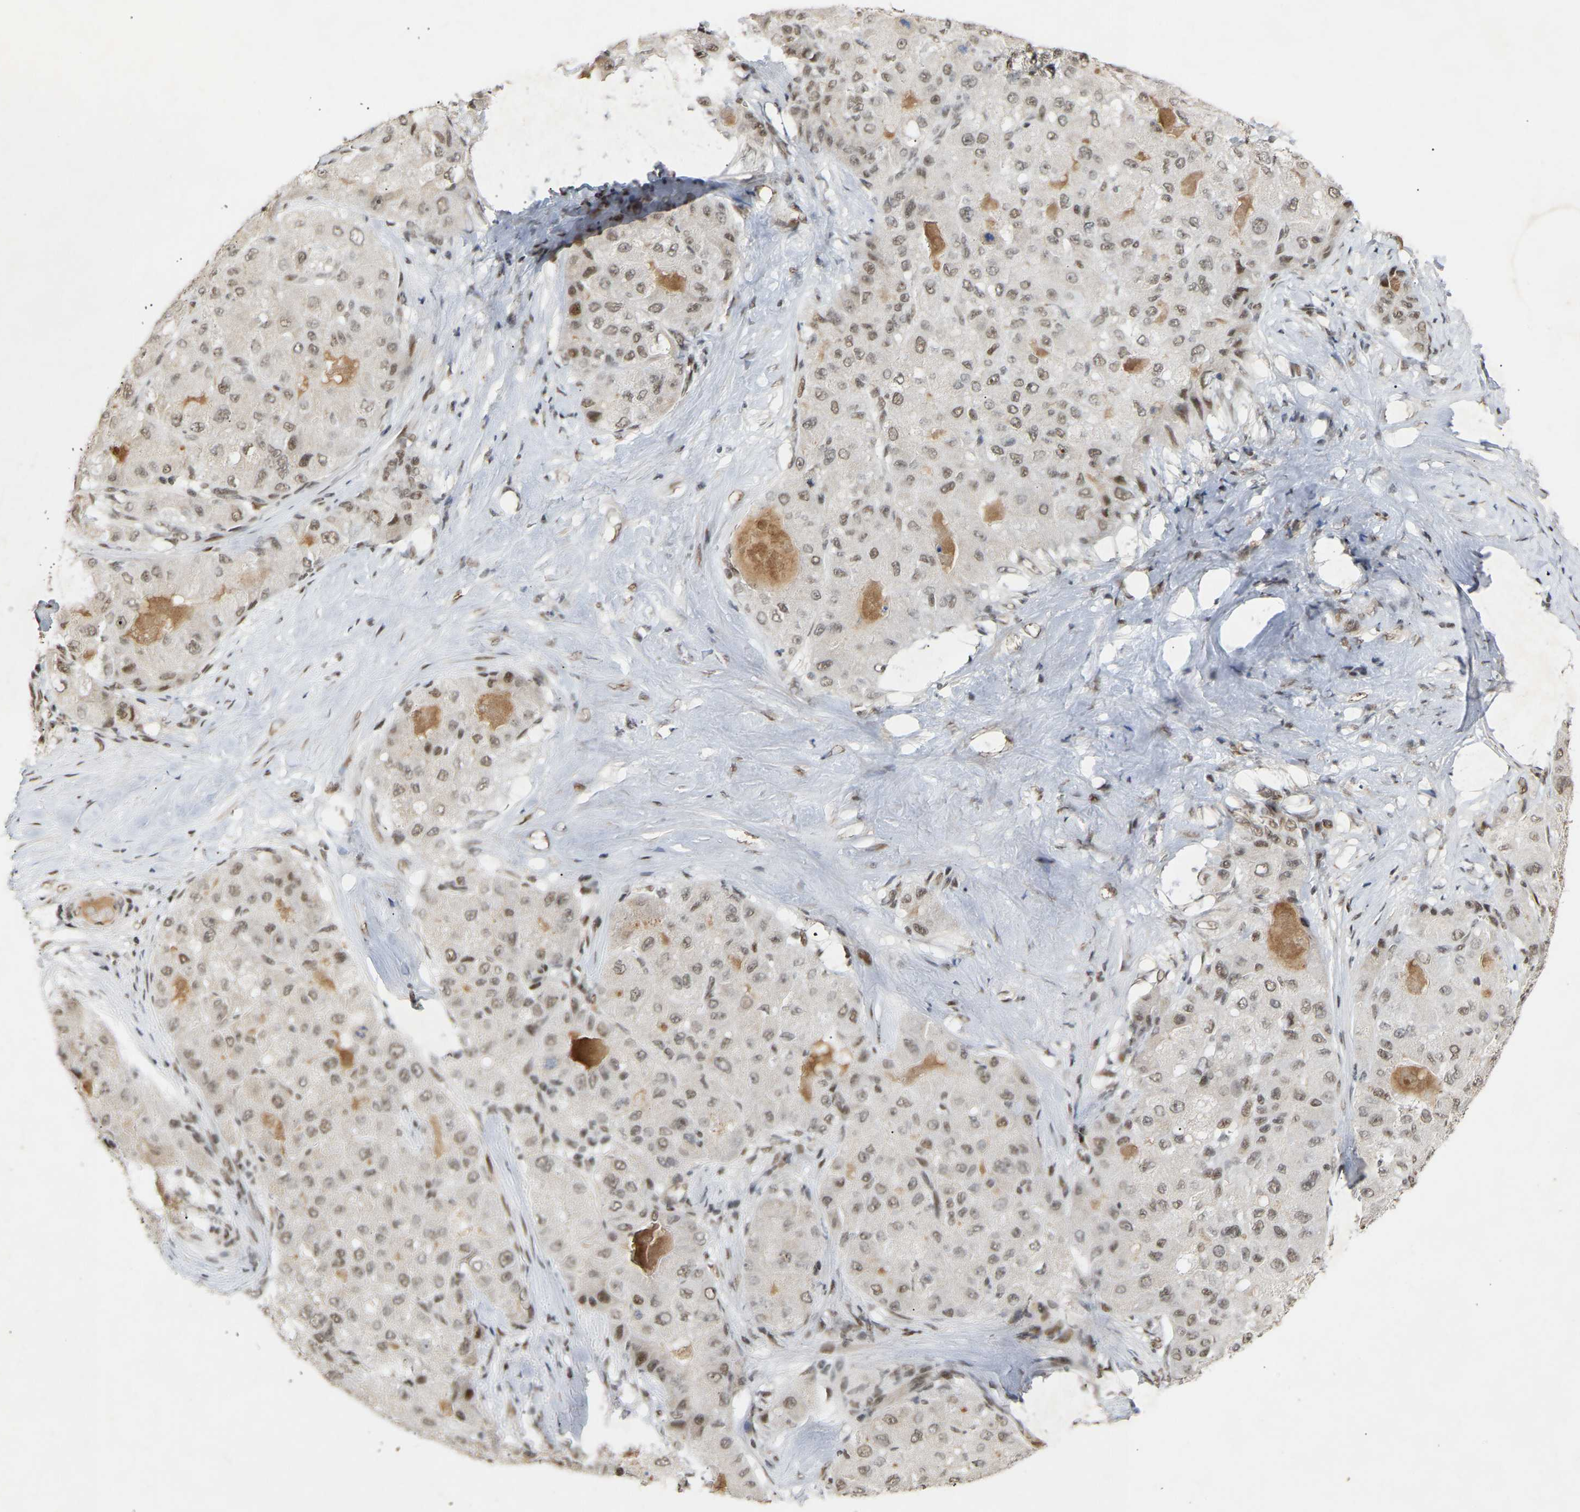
{"staining": {"intensity": "moderate", "quantity": ">75%", "location": "nuclear"}, "tissue": "liver cancer", "cell_type": "Tumor cells", "image_type": "cancer", "snomed": [{"axis": "morphology", "description": "Carcinoma, Hepatocellular, NOS"}, {"axis": "topography", "description": "Liver"}], "caption": "Liver cancer (hepatocellular carcinoma) tissue exhibits moderate nuclear expression in approximately >75% of tumor cells, visualized by immunohistochemistry.", "gene": "NELFB", "patient": {"sex": "male", "age": 80}}